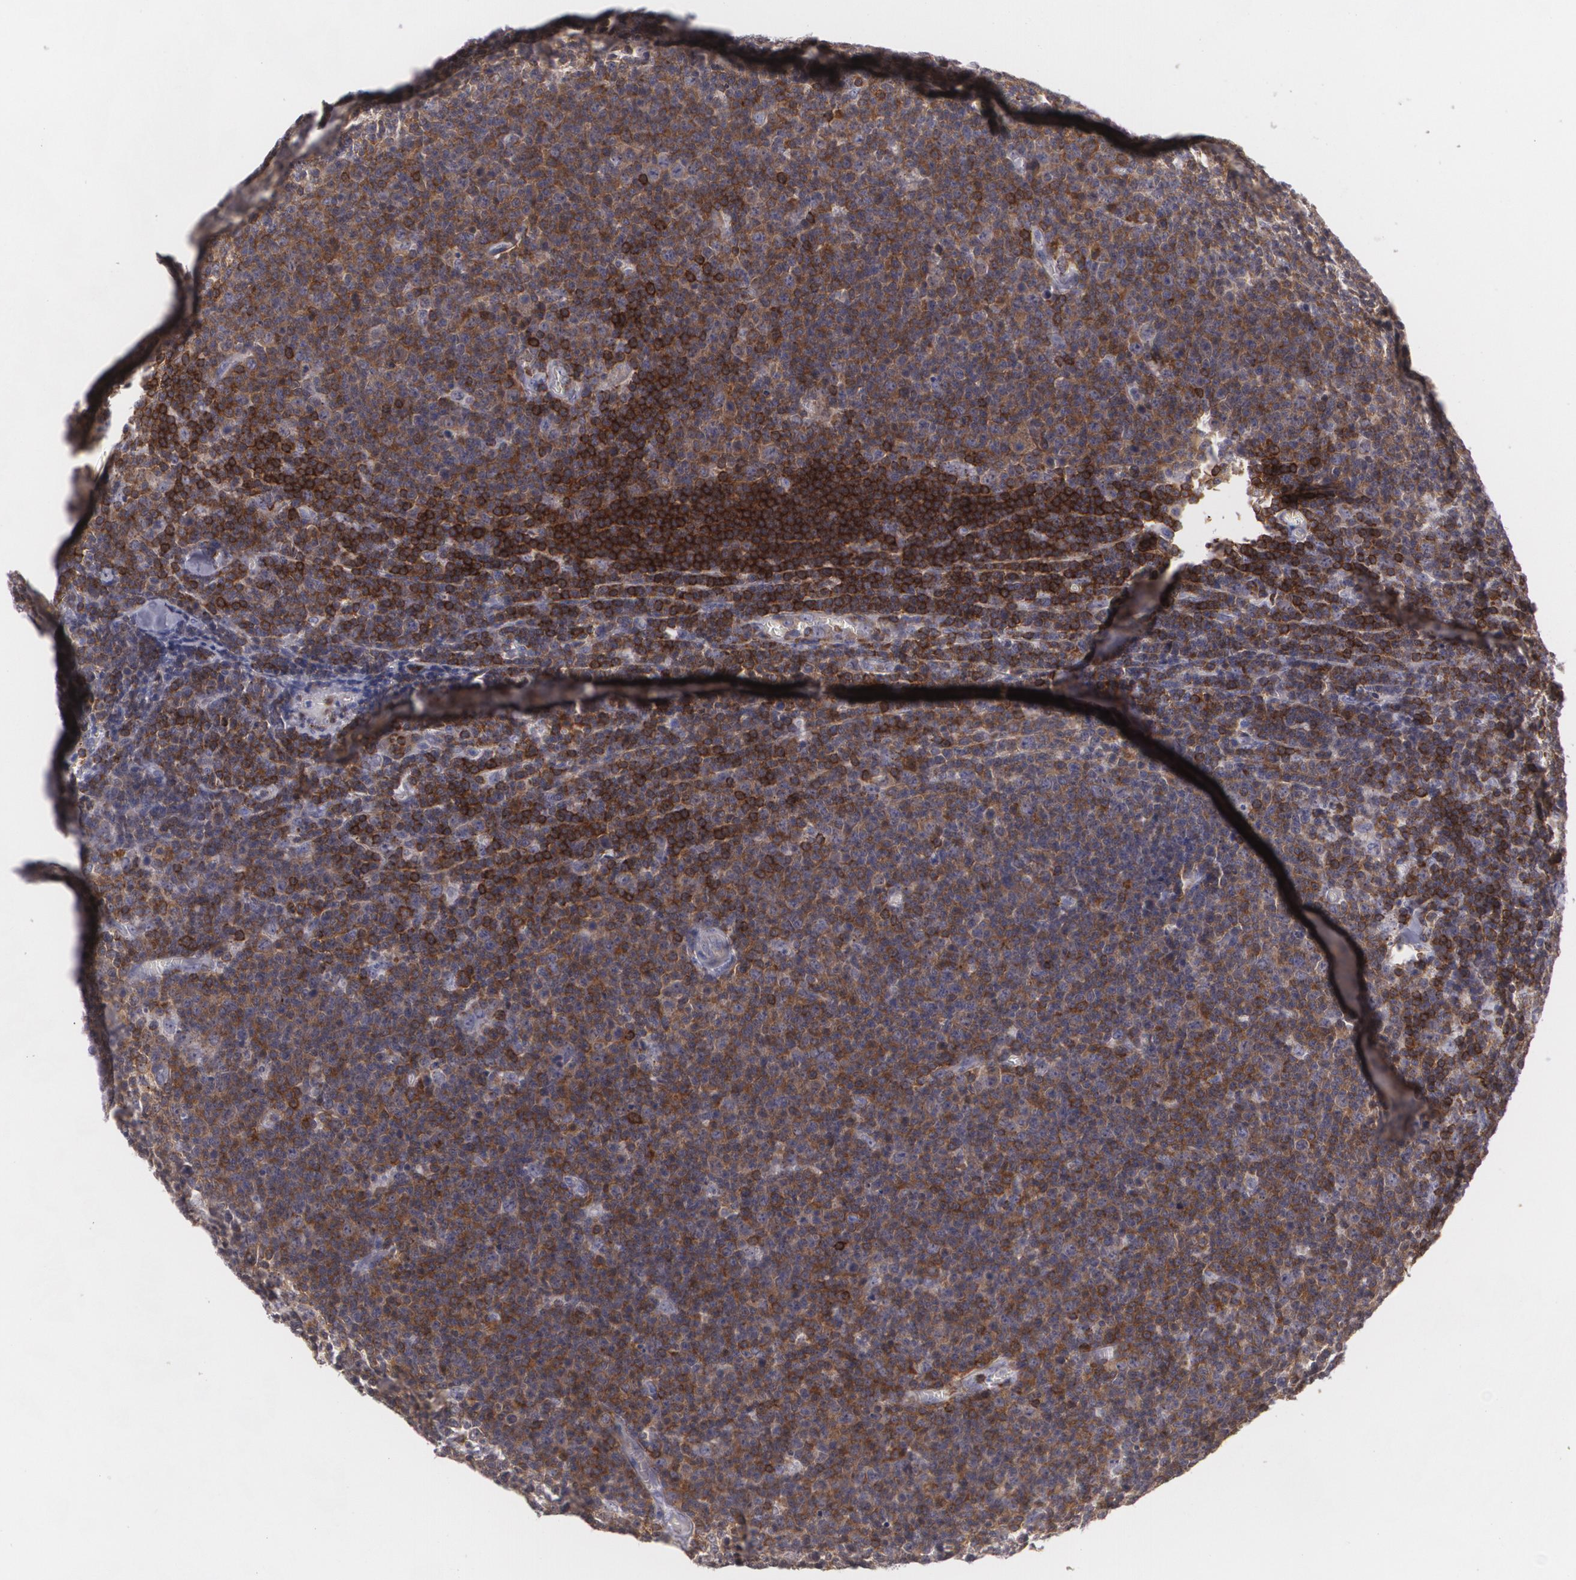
{"staining": {"intensity": "strong", "quantity": ">75%", "location": "cytoplasmic/membranous"}, "tissue": "lymphoma", "cell_type": "Tumor cells", "image_type": "cancer", "snomed": [{"axis": "morphology", "description": "Malignant lymphoma, non-Hodgkin's type, Low grade"}, {"axis": "topography", "description": "Lymph node"}], "caption": "Protein expression analysis of human malignant lymphoma, non-Hodgkin's type (low-grade) reveals strong cytoplasmic/membranous expression in about >75% of tumor cells.", "gene": "BIN1", "patient": {"sex": "male", "age": 74}}